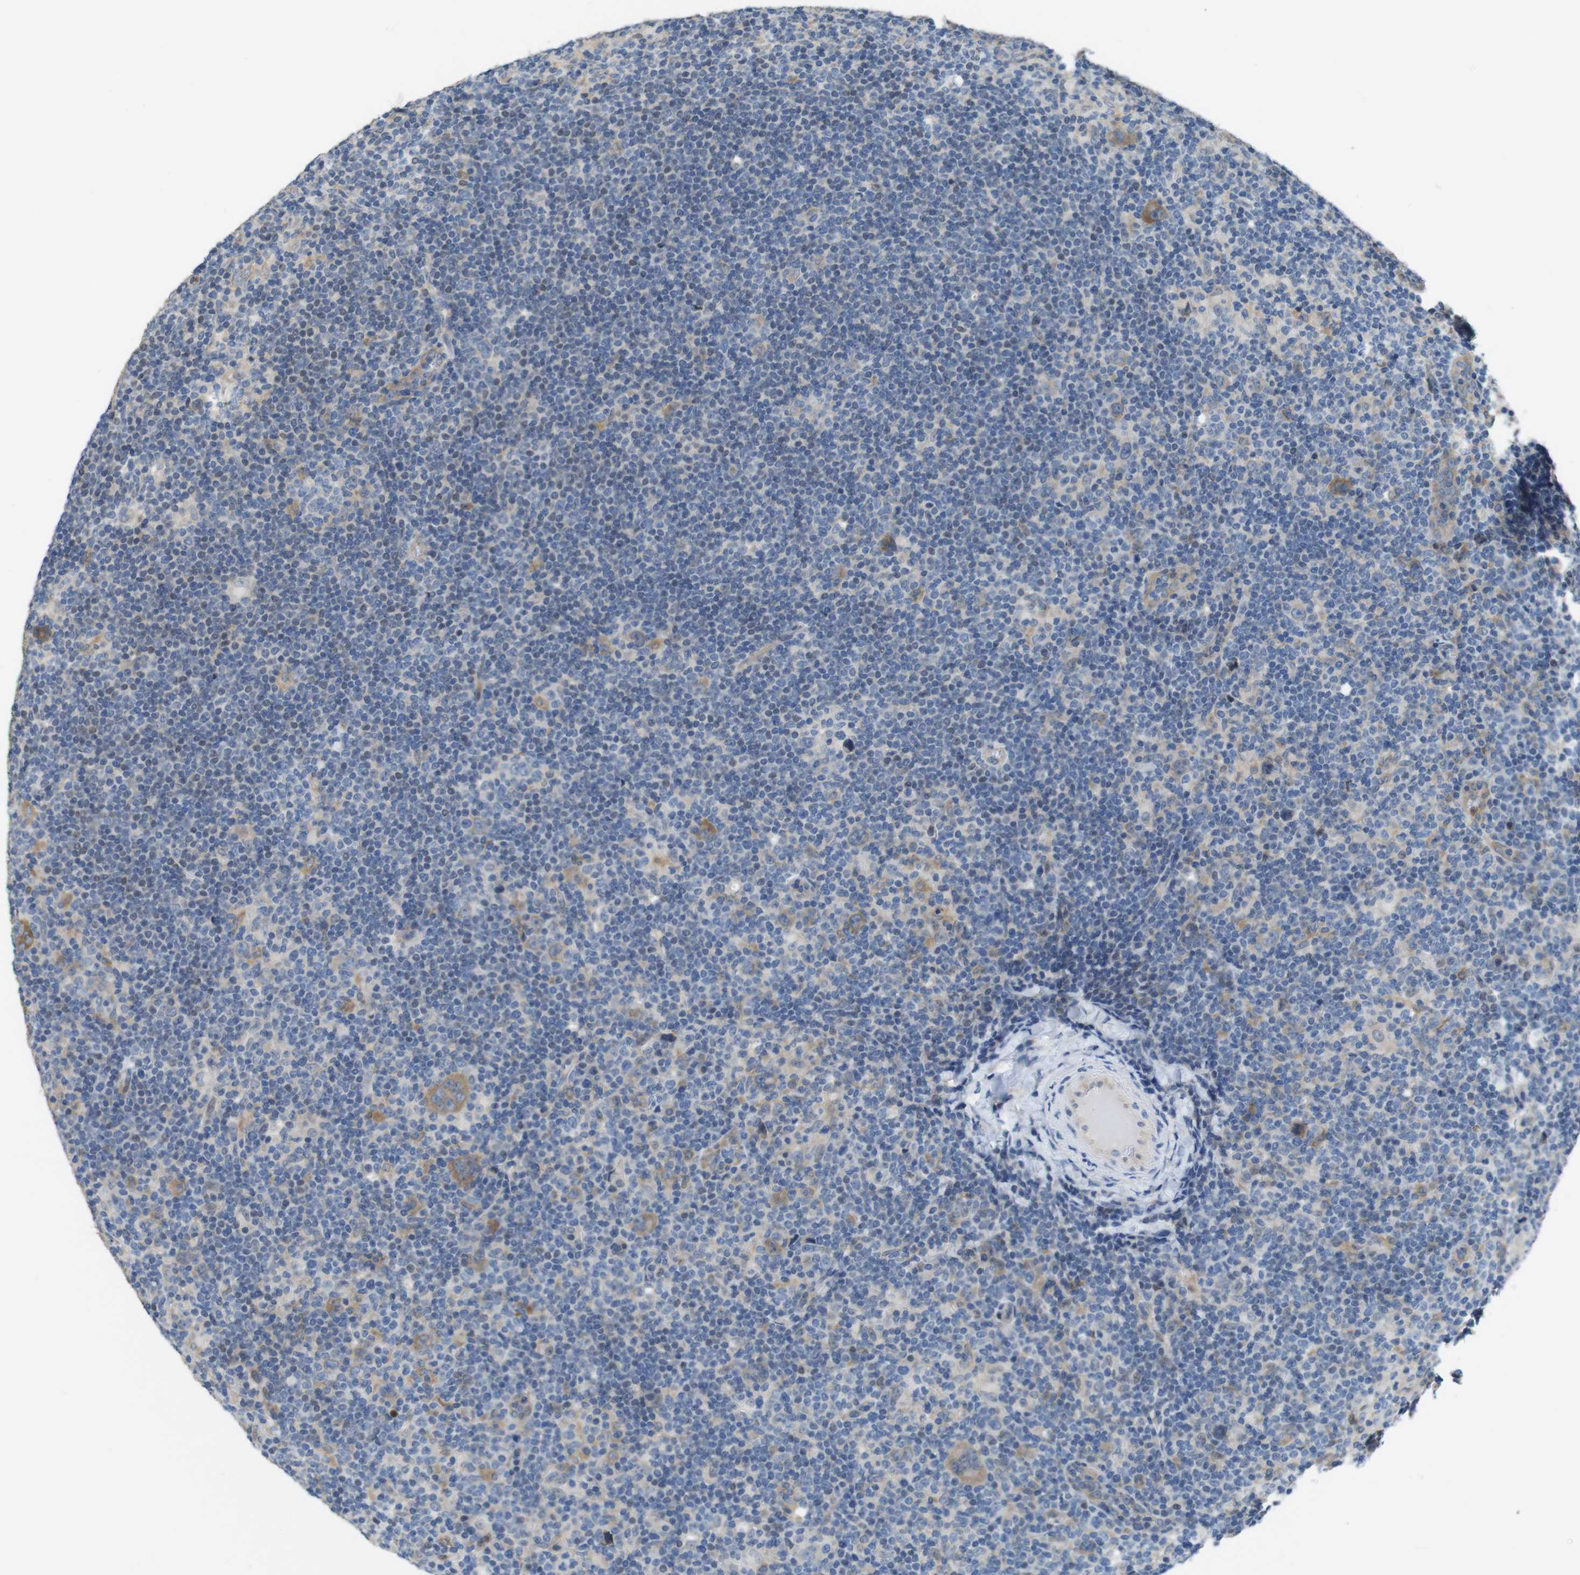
{"staining": {"intensity": "moderate", "quantity": ">75%", "location": "cytoplasmic/membranous"}, "tissue": "lymphoma", "cell_type": "Tumor cells", "image_type": "cancer", "snomed": [{"axis": "morphology", "description": "Hodgkin's disease, NOS"}, {"axis": "topography", "description": "Lymph node"}], "caption": "Protein staining of lymphoma tissue reveals moderate cytoplasmic/membranous positivity in approximately >75% of tumor cells. The protein is stained brown, and the nuclei are stained in blue (DAB (3,3'-diaminobenzidine) IHC with brightfield microscopy, high magnification).", "gene": "PCDH10", "patient": {"sex": "female", "age": 57}}